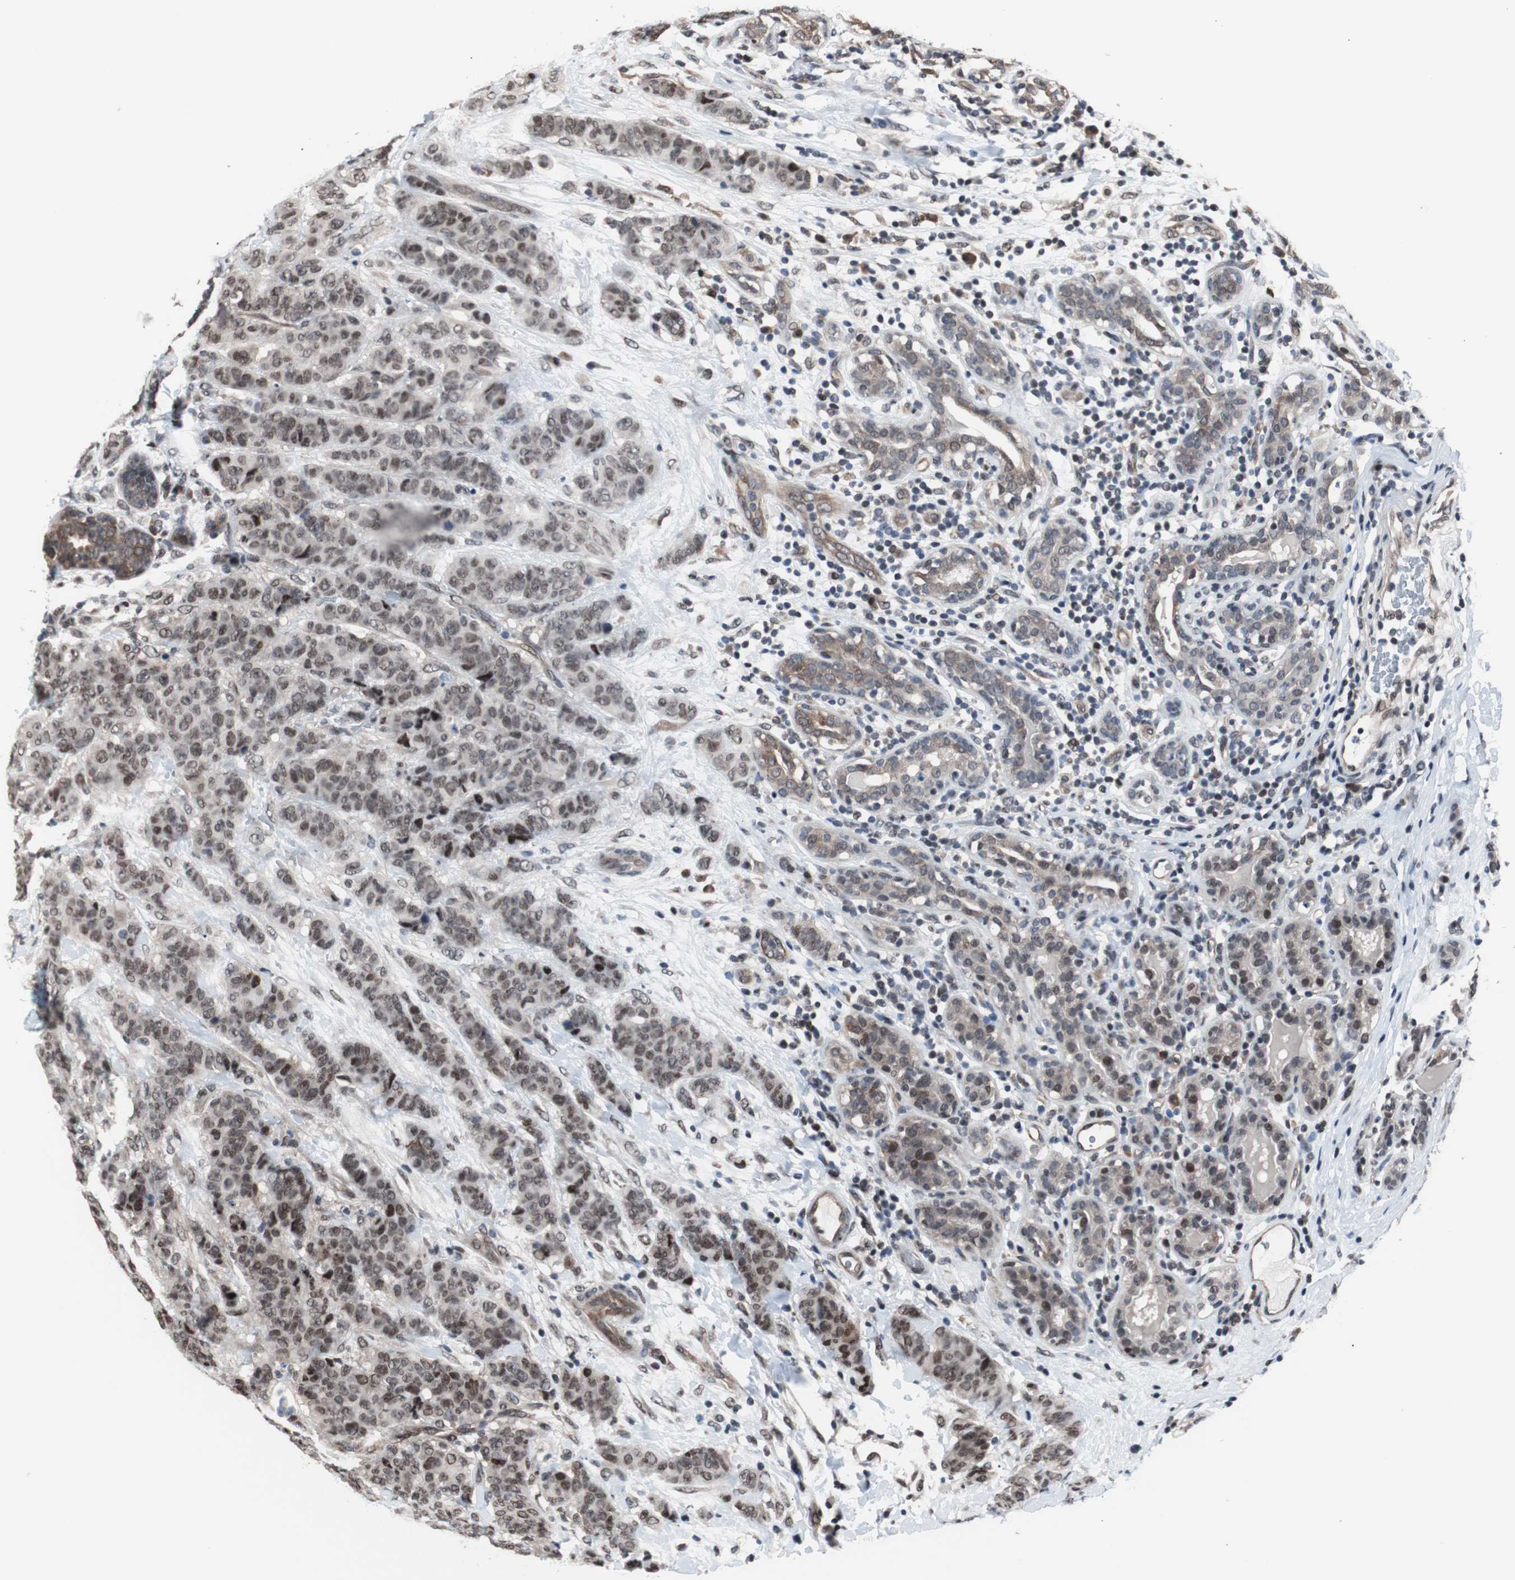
{"staining": {"intensity": "moderate", "quantity": ">75%", "location": "nuclear"}, "tissue": "breast cancer", "cell_type": "Tumor cells", "image_type": "cancer", "snomed": [{"axis": "morphology", "description": "Duct carcinoma"}, {"axis": "topography", "description": "Breast"}], "caption": "The photomicrograph exhibits immunohistochemical staining of breast cancer. There is moderate nuclear positivity is appreciated in about >75% of tumor cells.", "gene": "POGZ", "patient": {"sex": "female", "age": 40}}